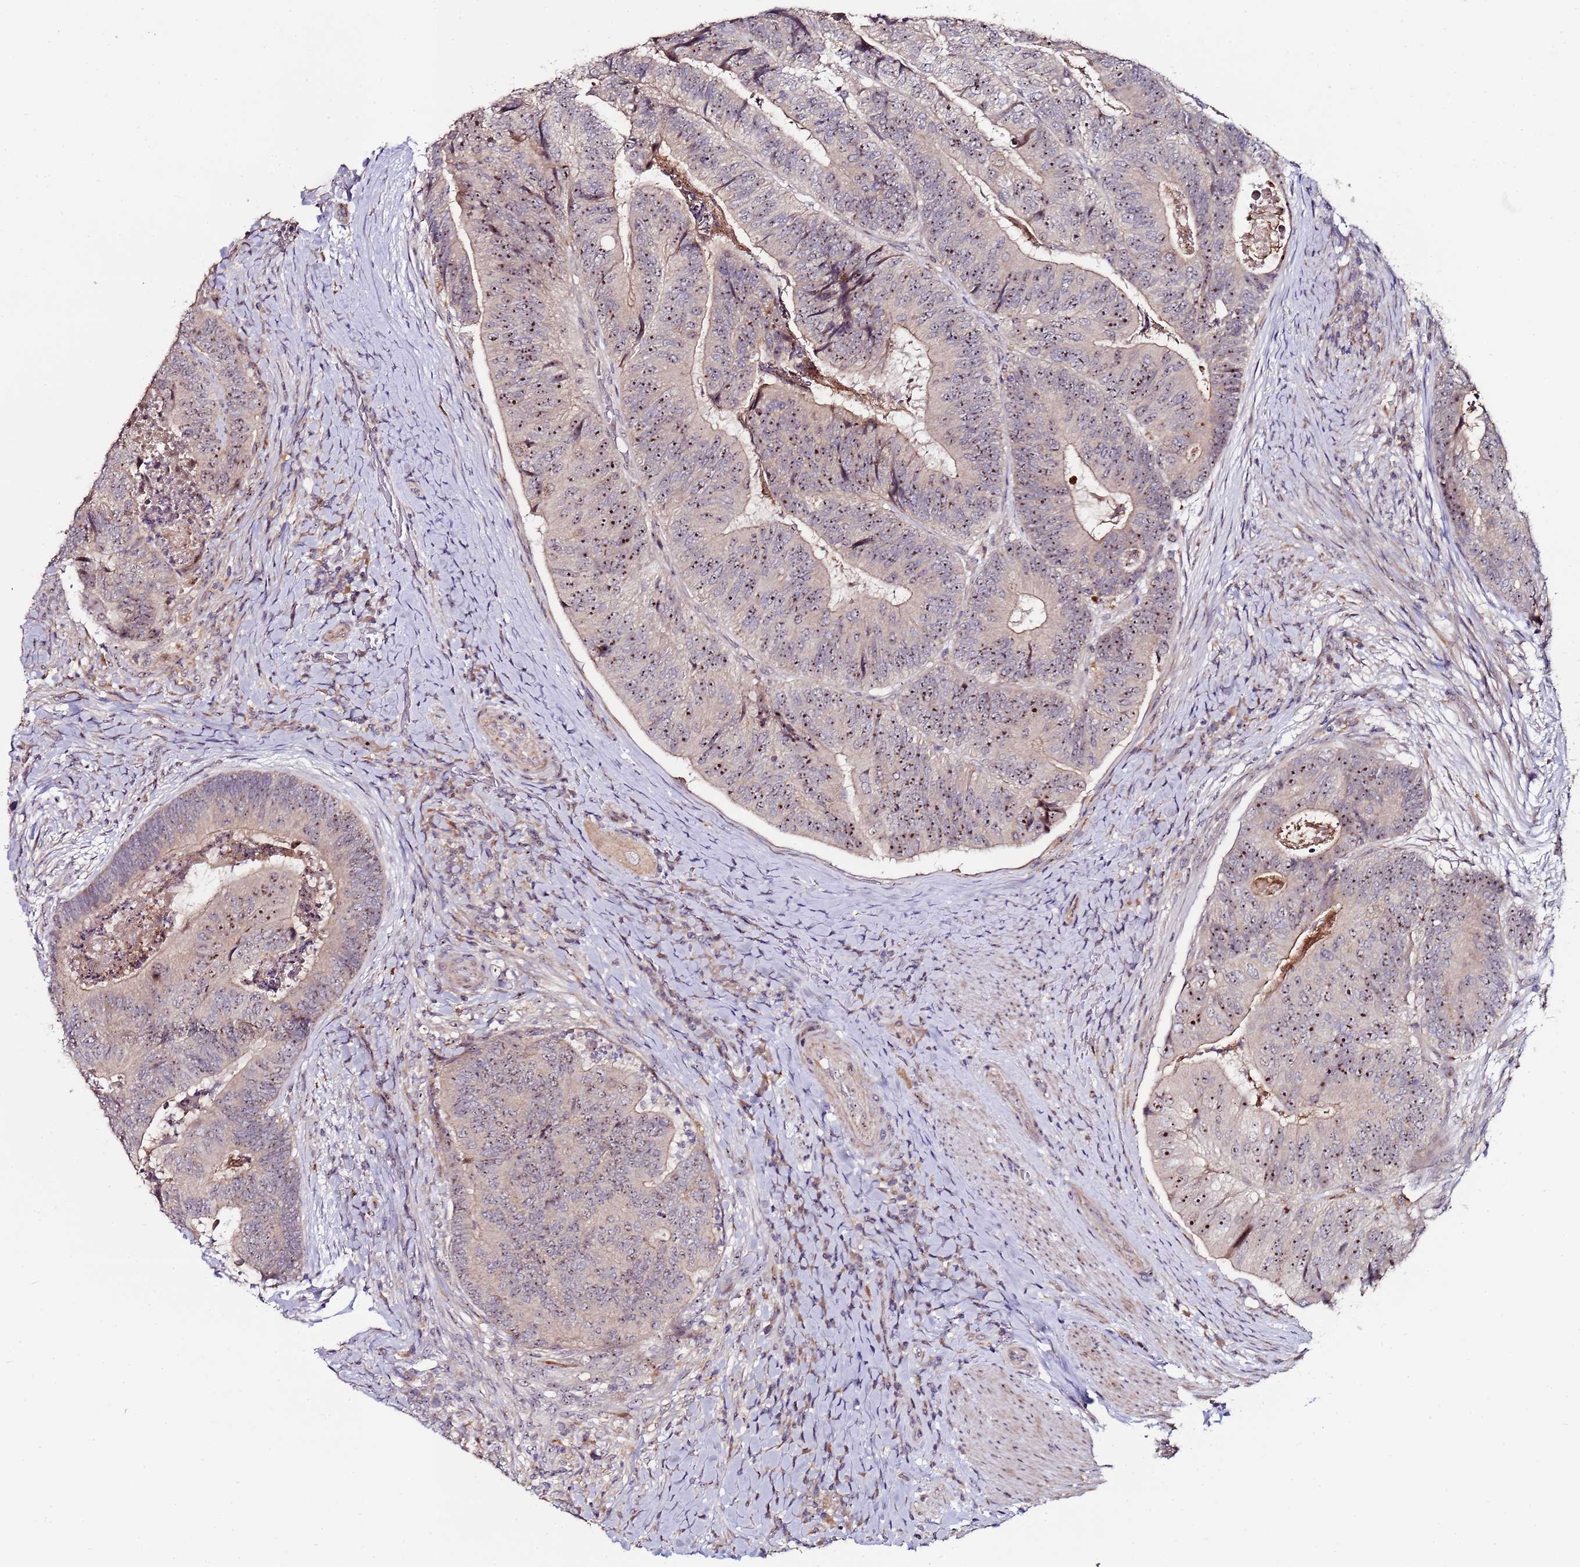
{"staining": {"intensity": "strong", "quantity": "25%-75%", "location": "nuclear"}, "tissue": "colorectal cancer", "cell_type": "Tumor cells", "image_type": "cancer", "snomed": [{"axis": "morphology", "description": "Adenocarcinoma, NOS"}, {"axis": "topography", "description": "Colon"}], "caption": "This image displays immunohistochemistry staining of adenocarcinoma (colorectal), with high strong nuclear positivity in approximately 25%-75% of tumor cells.", "gene": "KRI1", "patient": {"sex": "female", "age": 67}}